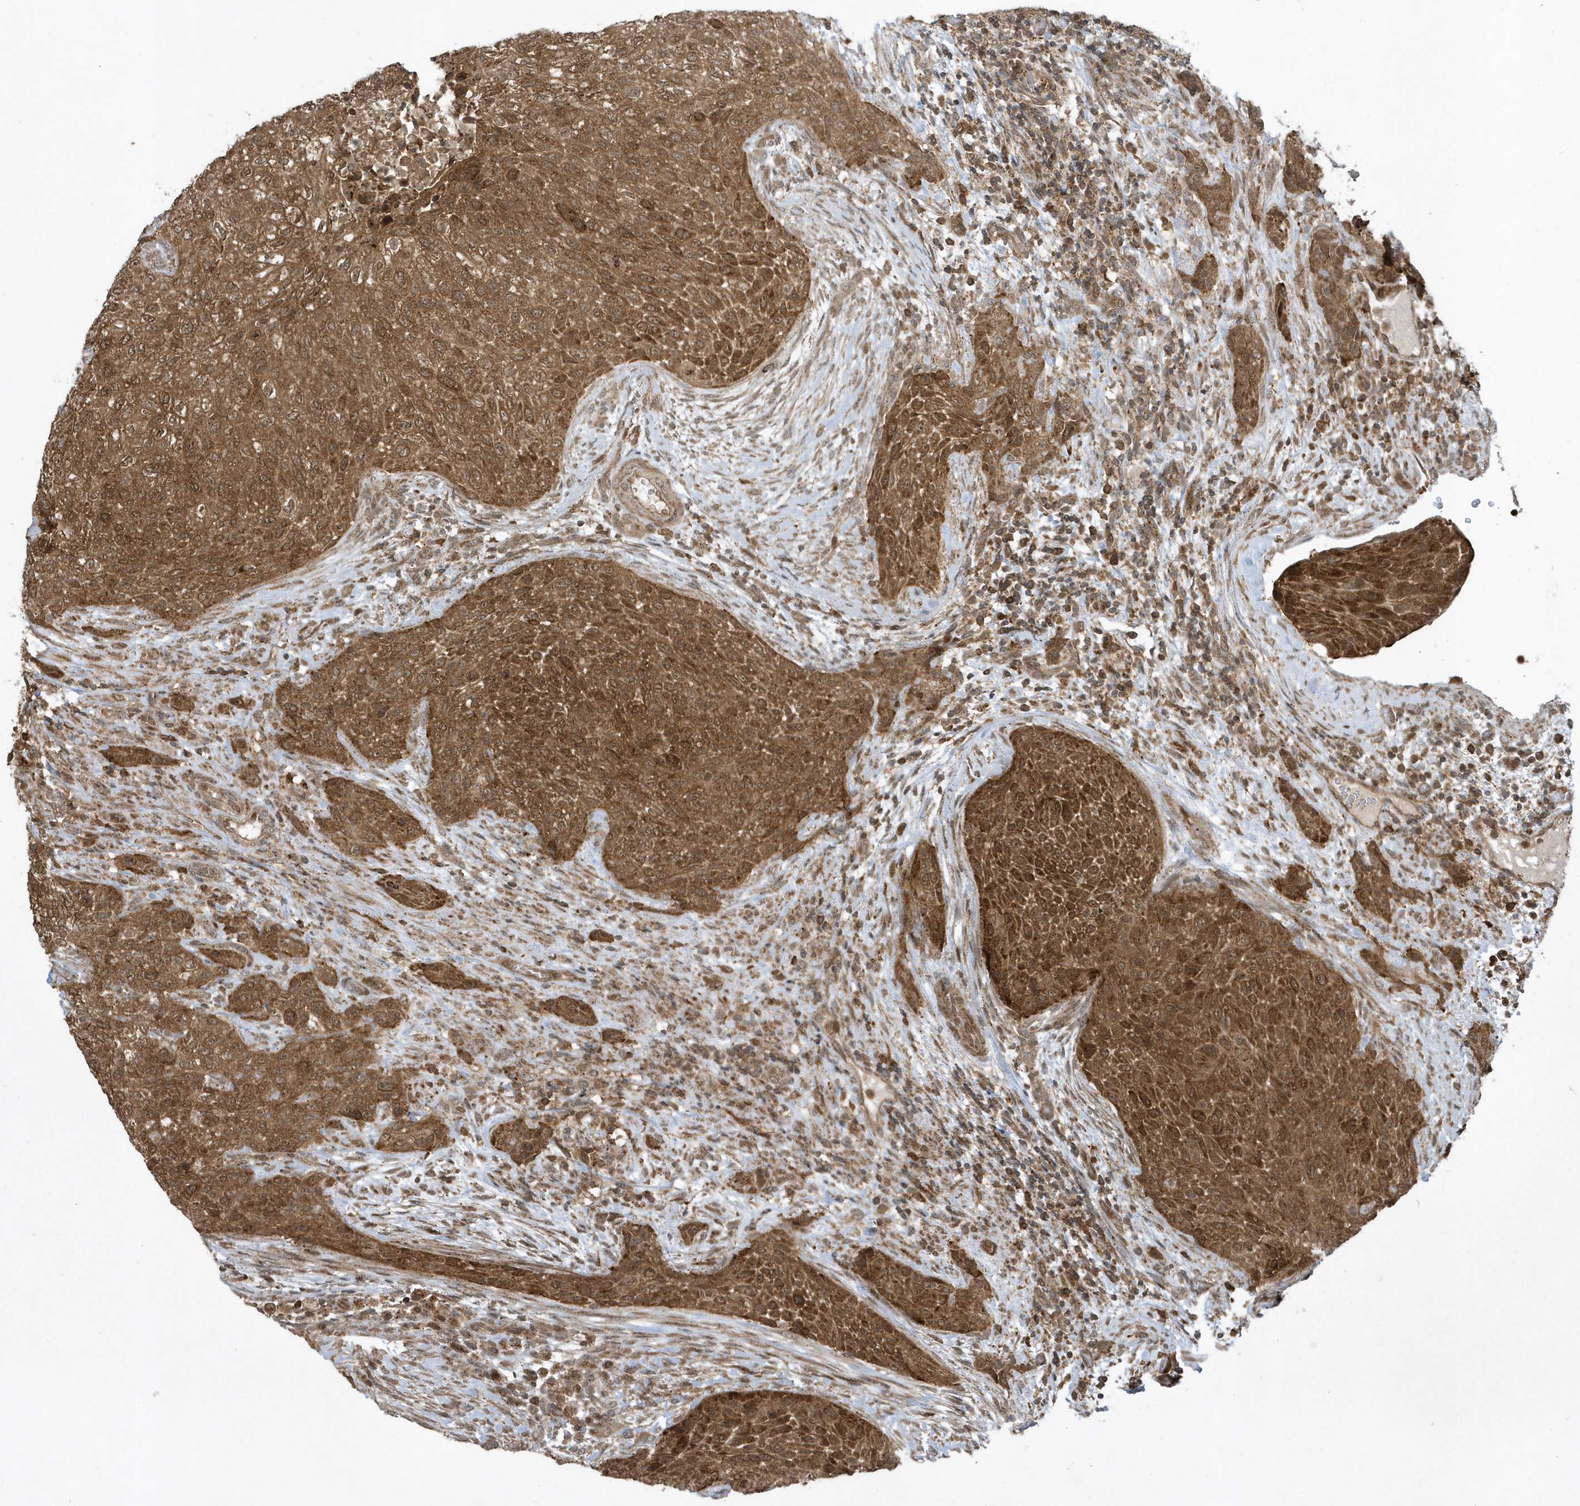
{"staining": {"intensity": "strong", "quantity": ">75%", "location": "cytoplasmic/membranous"}, "tissue": "urothelial cancer", "cell_type": "Tumor cells", "image_type": "cancer", "snomed": [{"axis": "morphology", "description": "Urothelial carcinoma, High grade"}, {"axis": "topography", "description": "Urinary bladder"}], "caption": "IHC micrograph of neoplastic tissue: human high-grade urothelial carcinoma stained using immunohistochemistry (IHC) displays high levels of strong protein expression localized specifically in the cytoplasmic/membranous of tumor cells, appearing as a cytoplasmic/membranous brown color.", "gene": "STAMBP", "patient": {"sex": "male", "age": 35}}